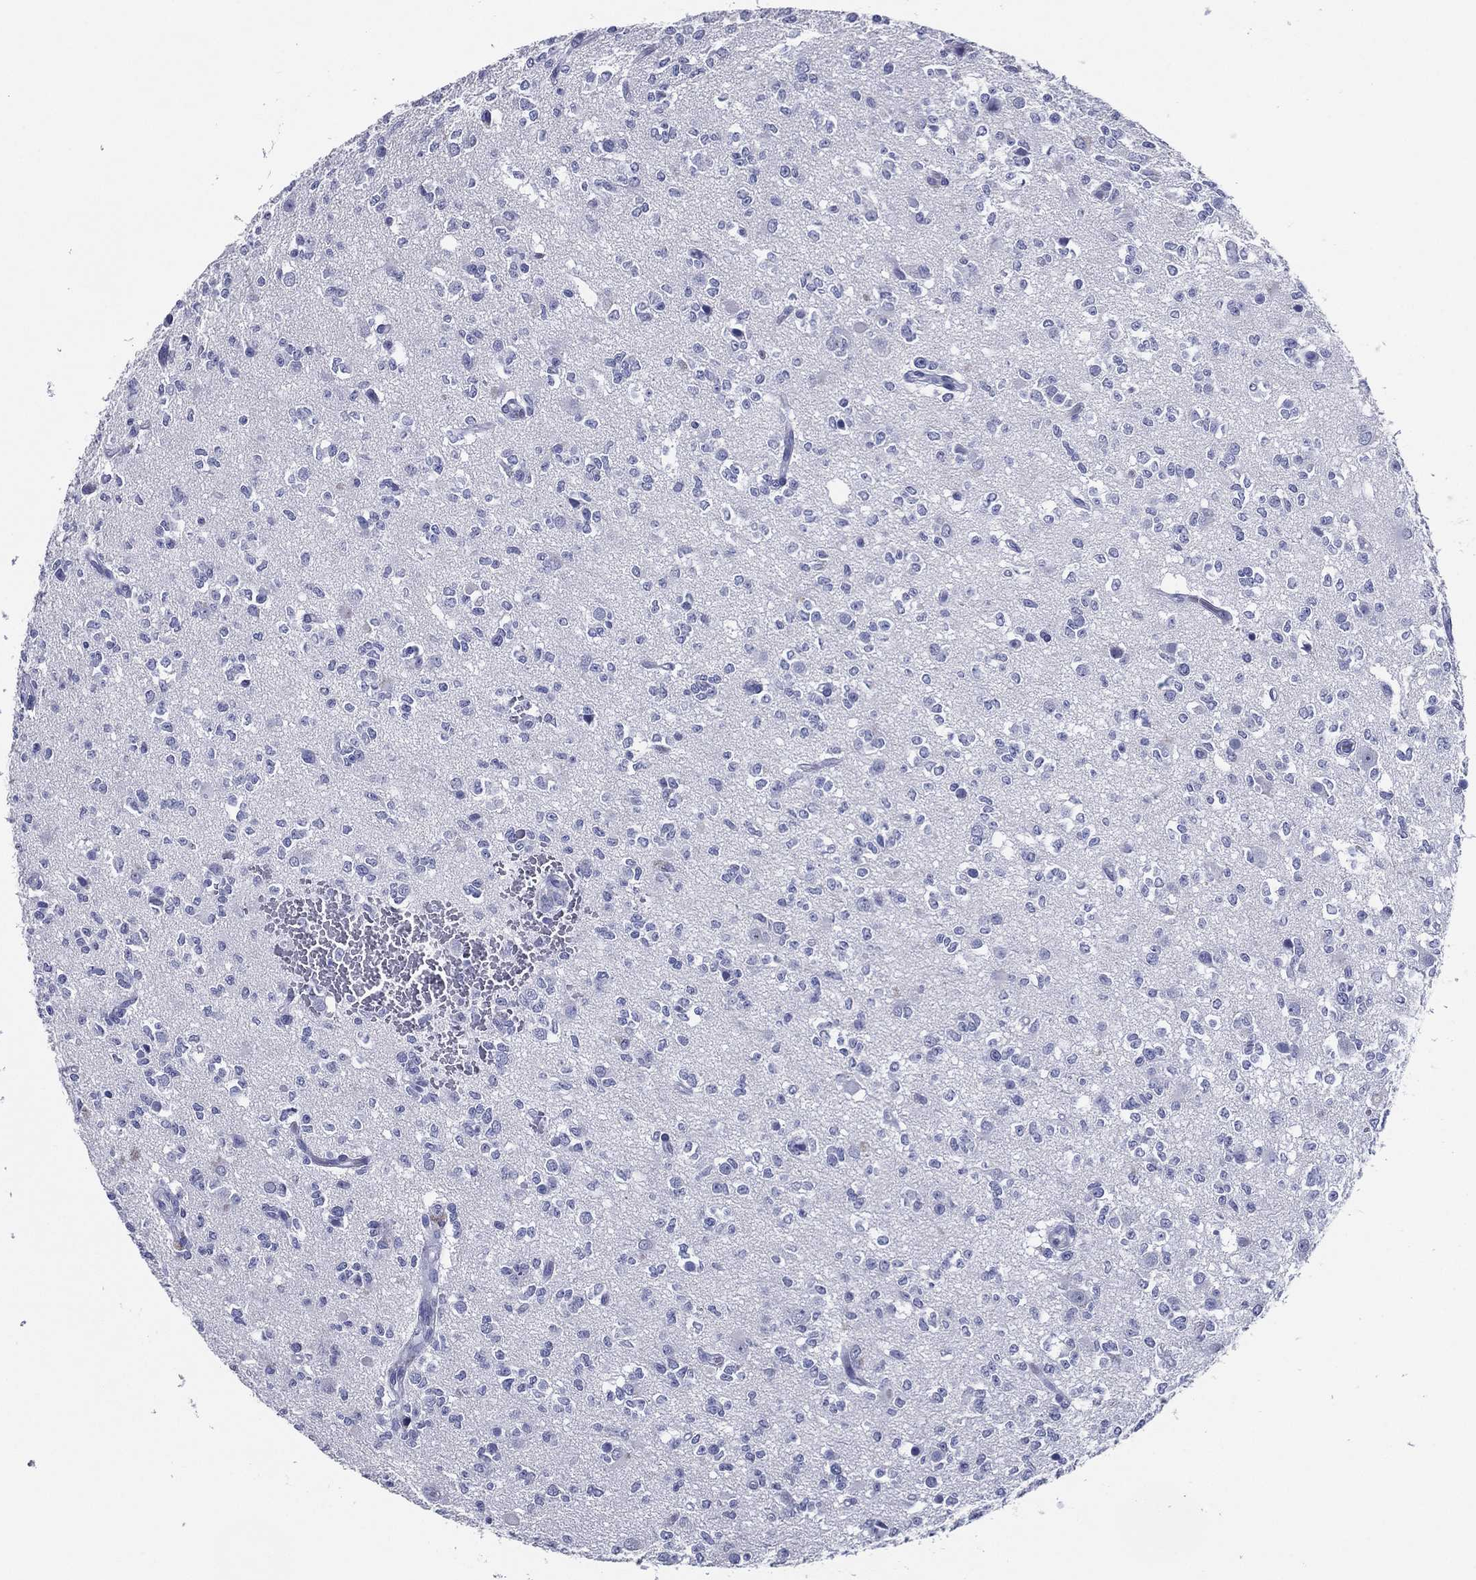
{"staining": {"intensity": "negative", "quantity": "none", "location": "none"}, "tissue": "glioma", "cell_type": "Tumor cells", "image_type": "cancer", "snomed": [{"axis": "morphology", "description": "Glioma, malignant, Low grade"}, {"axis": "topography", "description": "Brain"}], "caption": "Histopathology image shows no significant protein expression in tumor cells of malignant glioma (low-grade).", "gene": "TFAP2A", "patient": {"sex": "female", "age": 45}}